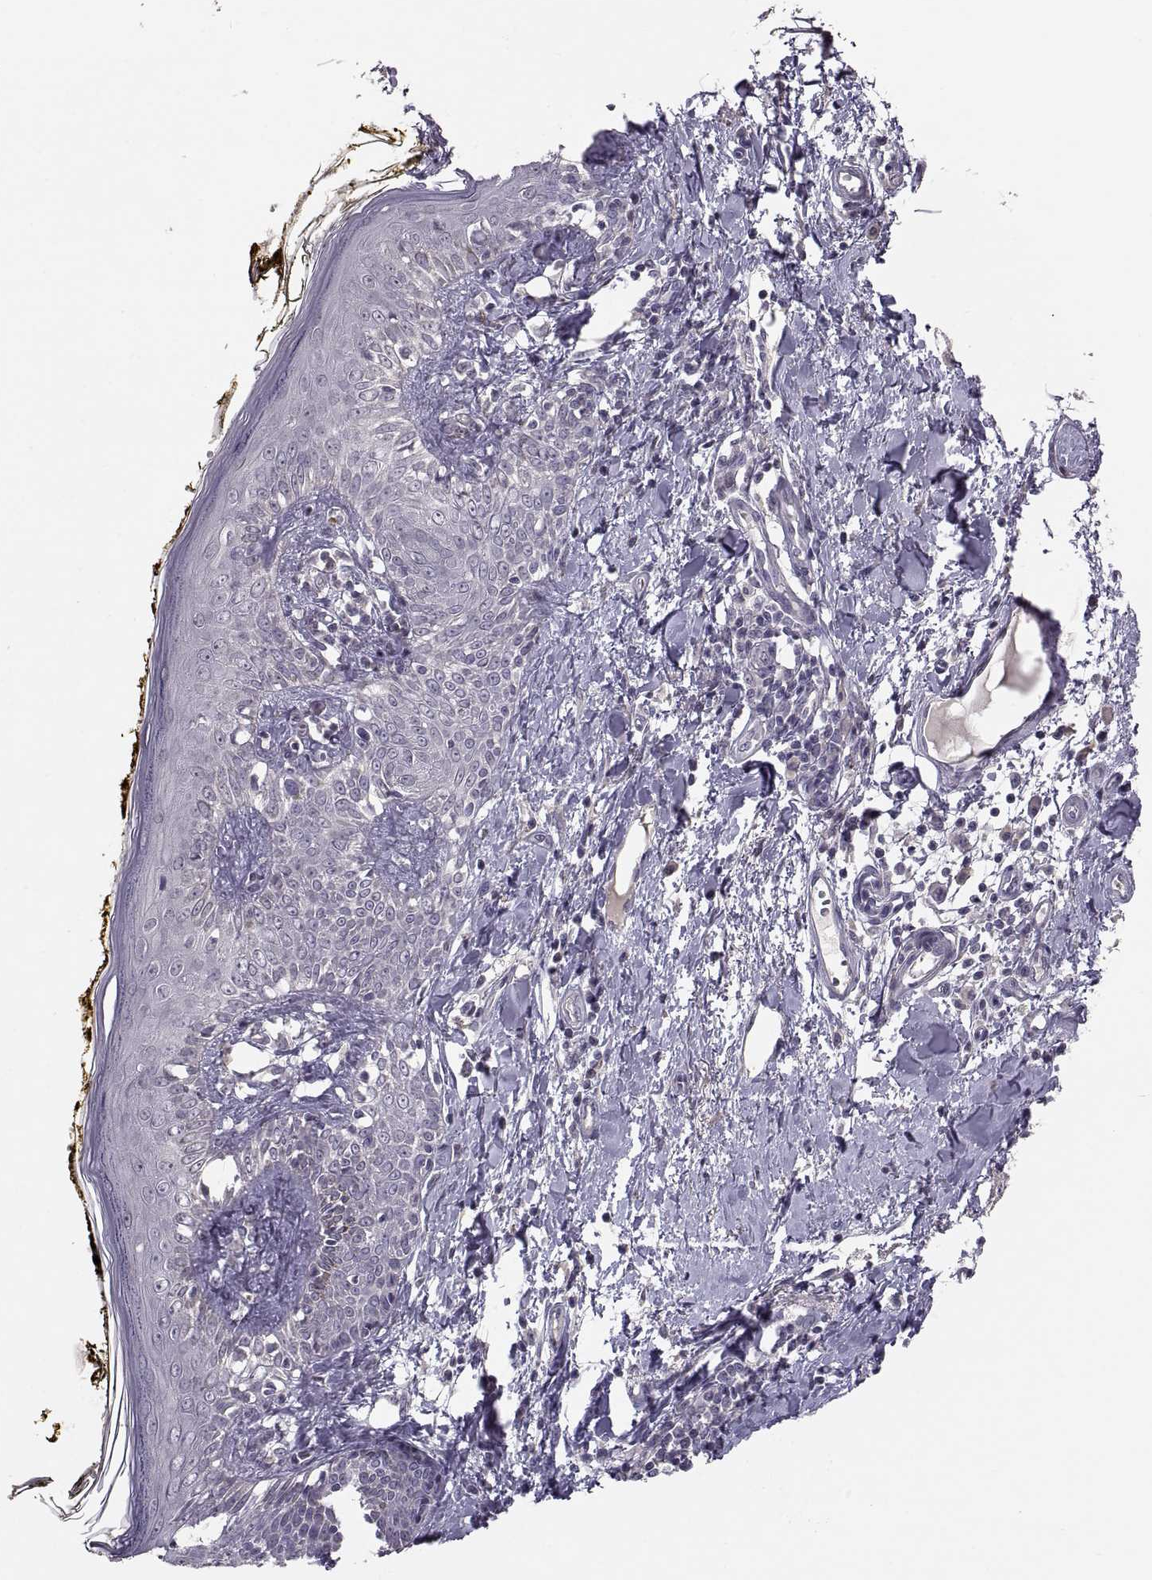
{"staining": {"intensity": "negative", "quantity": "none", "location": "none"}, "tissue": "skin", "cell_type": "Fibroblasts", "image_type": "normal", "snomed": [{"axis": "morphology", "description": "Normal tissue, NOS"}, {"axis": "topography", "description": "Skin"}], "caption": "Immunohistochemistry (IHC) of normal human skin exhibits no expression in fibroblasts. The staining was performed using DAB to visualize the protein expression in brown, while the nuclei were stained in blue with hematoxylin (Magnification: 20x).", "gene": "PAX2", "patient": {"sex": "male", "age": 76}}